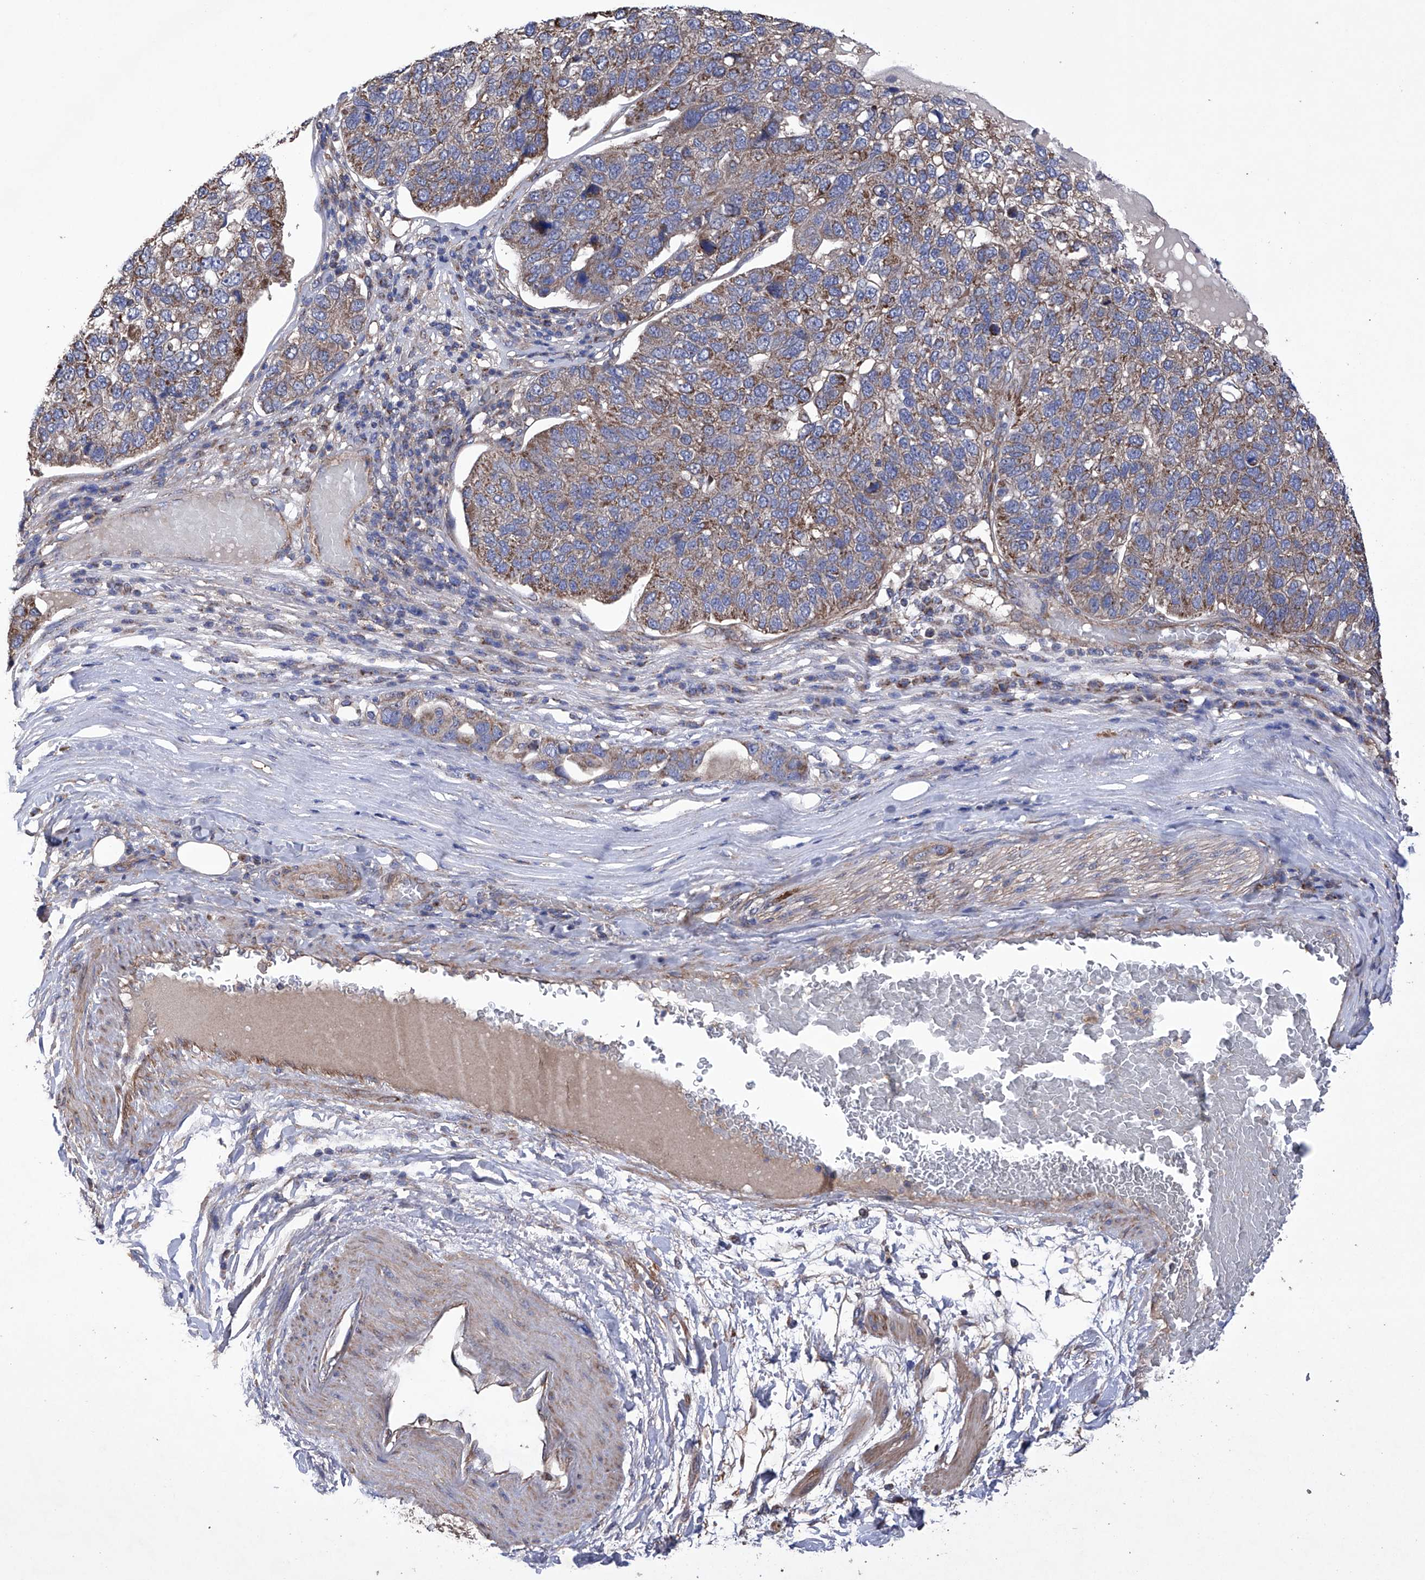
{"staining": {"intensity": "moderate", "quantity": "25%-75%", "location": "cytoplasmic/membranous"}, "tissue": "pancreatic cancer", "cell_type": "Tumor cells", "image_type": "cancer", "snomed": [{"axis": "morphology", "description": "Adenocarcinoma, NOS"}, {"axis": "topography", "description": "Pancreas"}], "caption": "Pancreatic adenocarcinoma stained with a protein marker displays moderate staining in tumor cells.", "gene": "EFCAB2", "patient": {"sex": "female", "age": 61}}